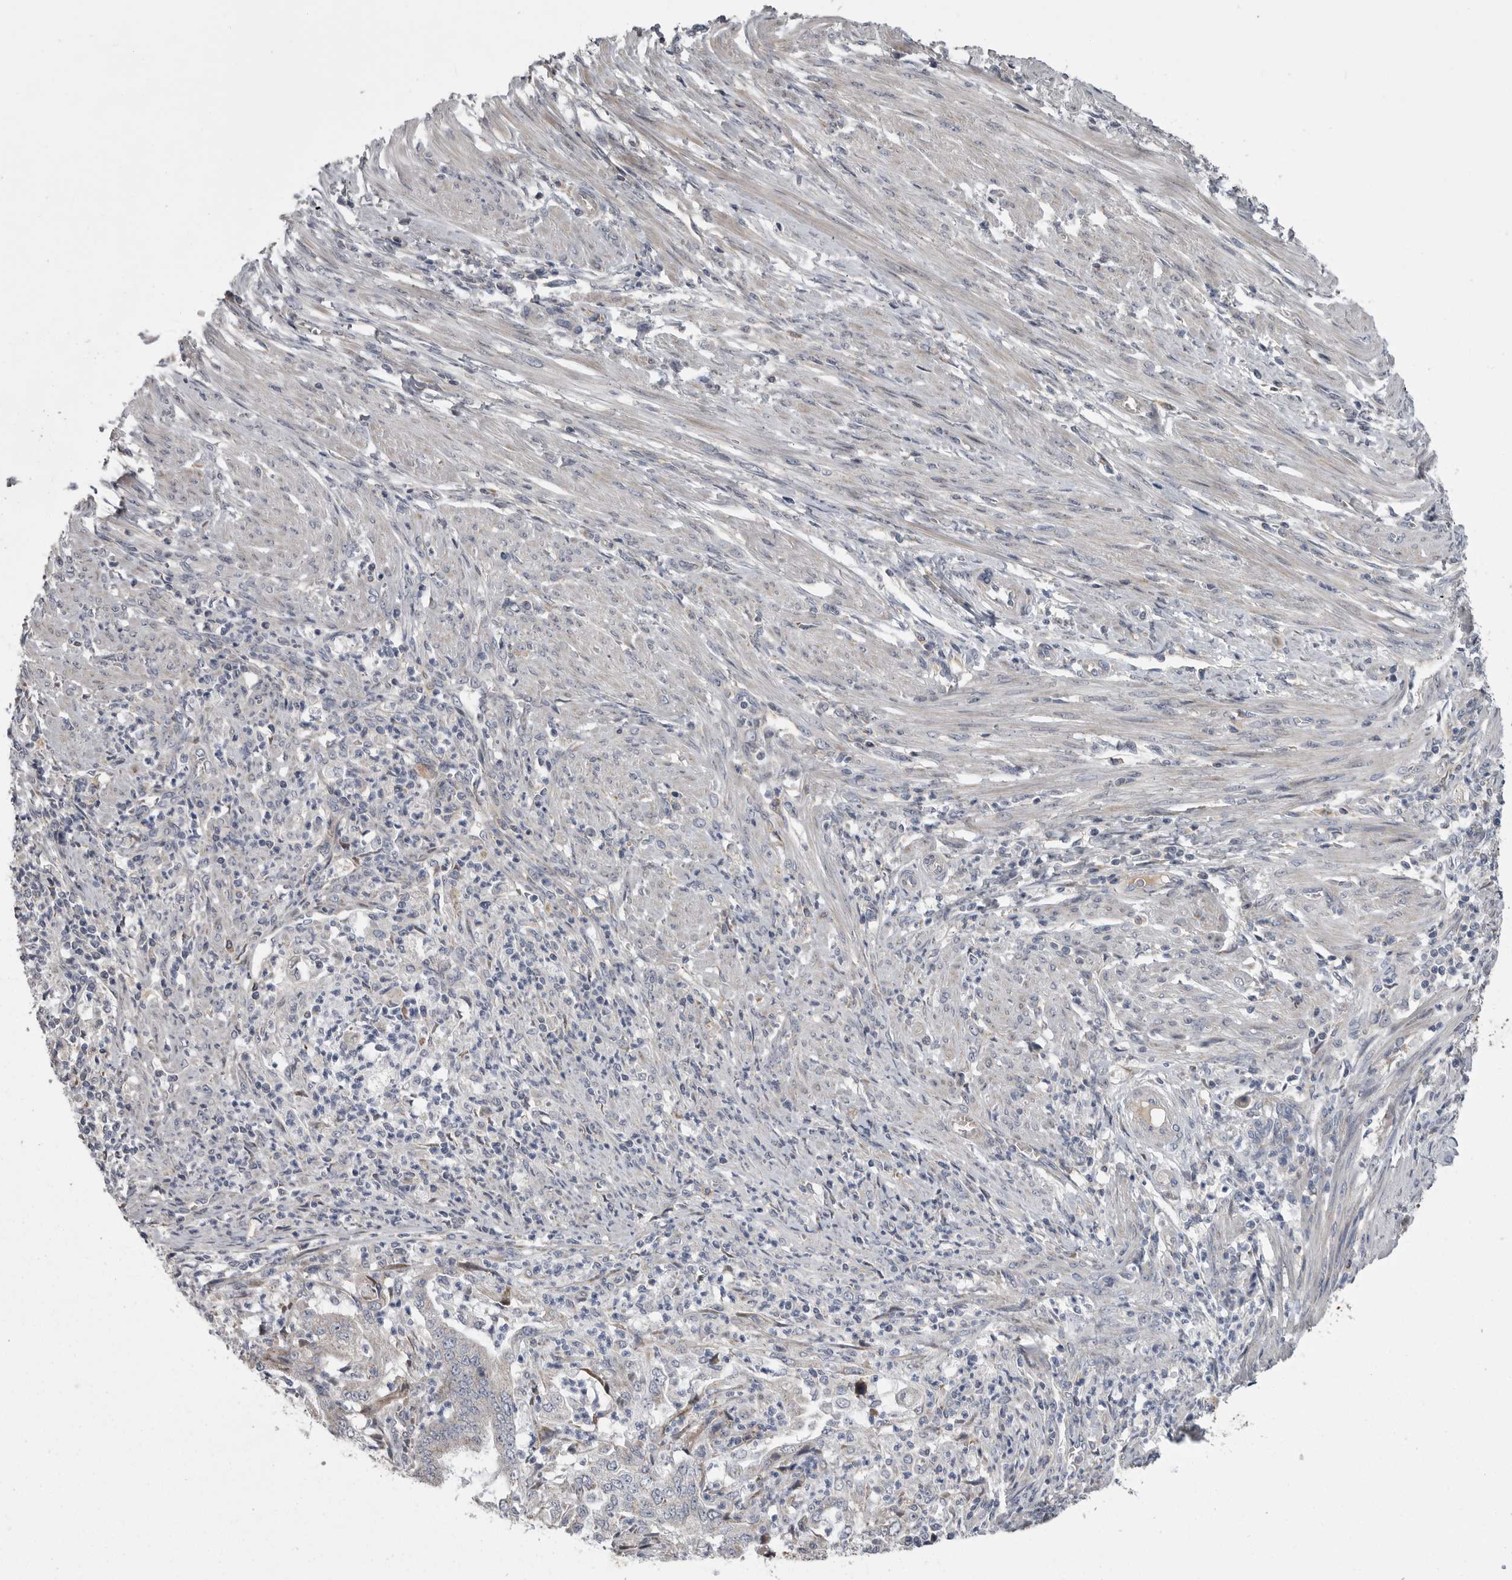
{"staining": {"intensity": "negative", "quantity": "none", "location": "none"}, "tissue": "endometrial cancer", "cell_type": "Tumor cells", "image_type": "cancer", "snomed": [{"axis": "morphology", "description": "Adenocarcinoma, NOS"}, {"axis": "topography", "description": "Endometrium"}], "caption": "IHC of endometrial cancer demonstrates no positivity in tumor cells.", "gene": "CRP", "patient": {"sex": "female", "age": 51}}